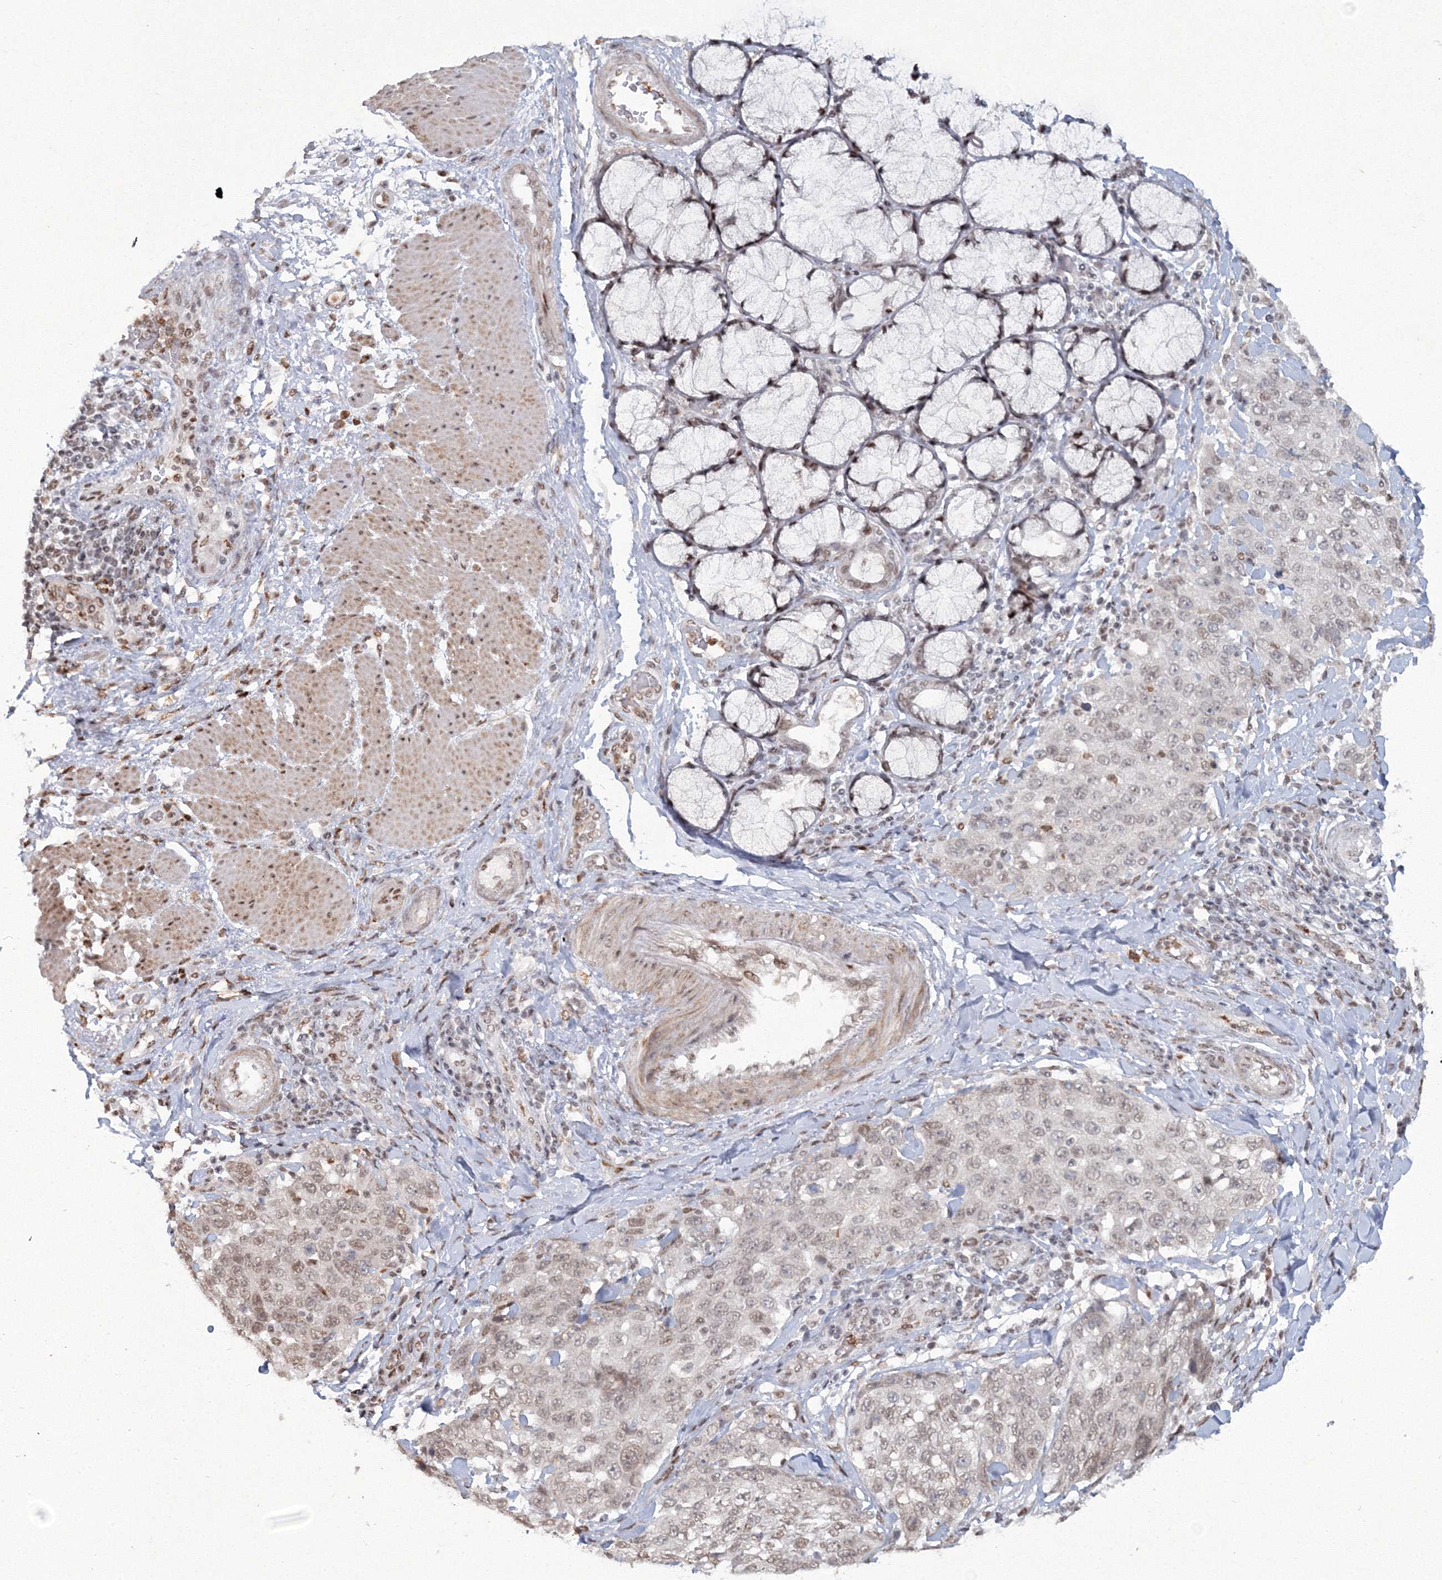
{"staining": {"intensity": "weak", "quantity": "25%-75%", "location": "nuclear"}, "tissue": "stomach cancer", "cell_type": "Tumor cells", "image_type": "cancer", "snomed": [{"axis": "morphology", "description": "Adenocarcinoma, NOS"}, {"axis": "topography", "description": "Stomach"}], "caption": "A photomicrograph of adenocarcinoma (stomach) stained for a protein demonstrates weak nuclear brown staining in tumor cells.", "gene": "C3orf33", "patient": {"sex": "male", "age": 48}}